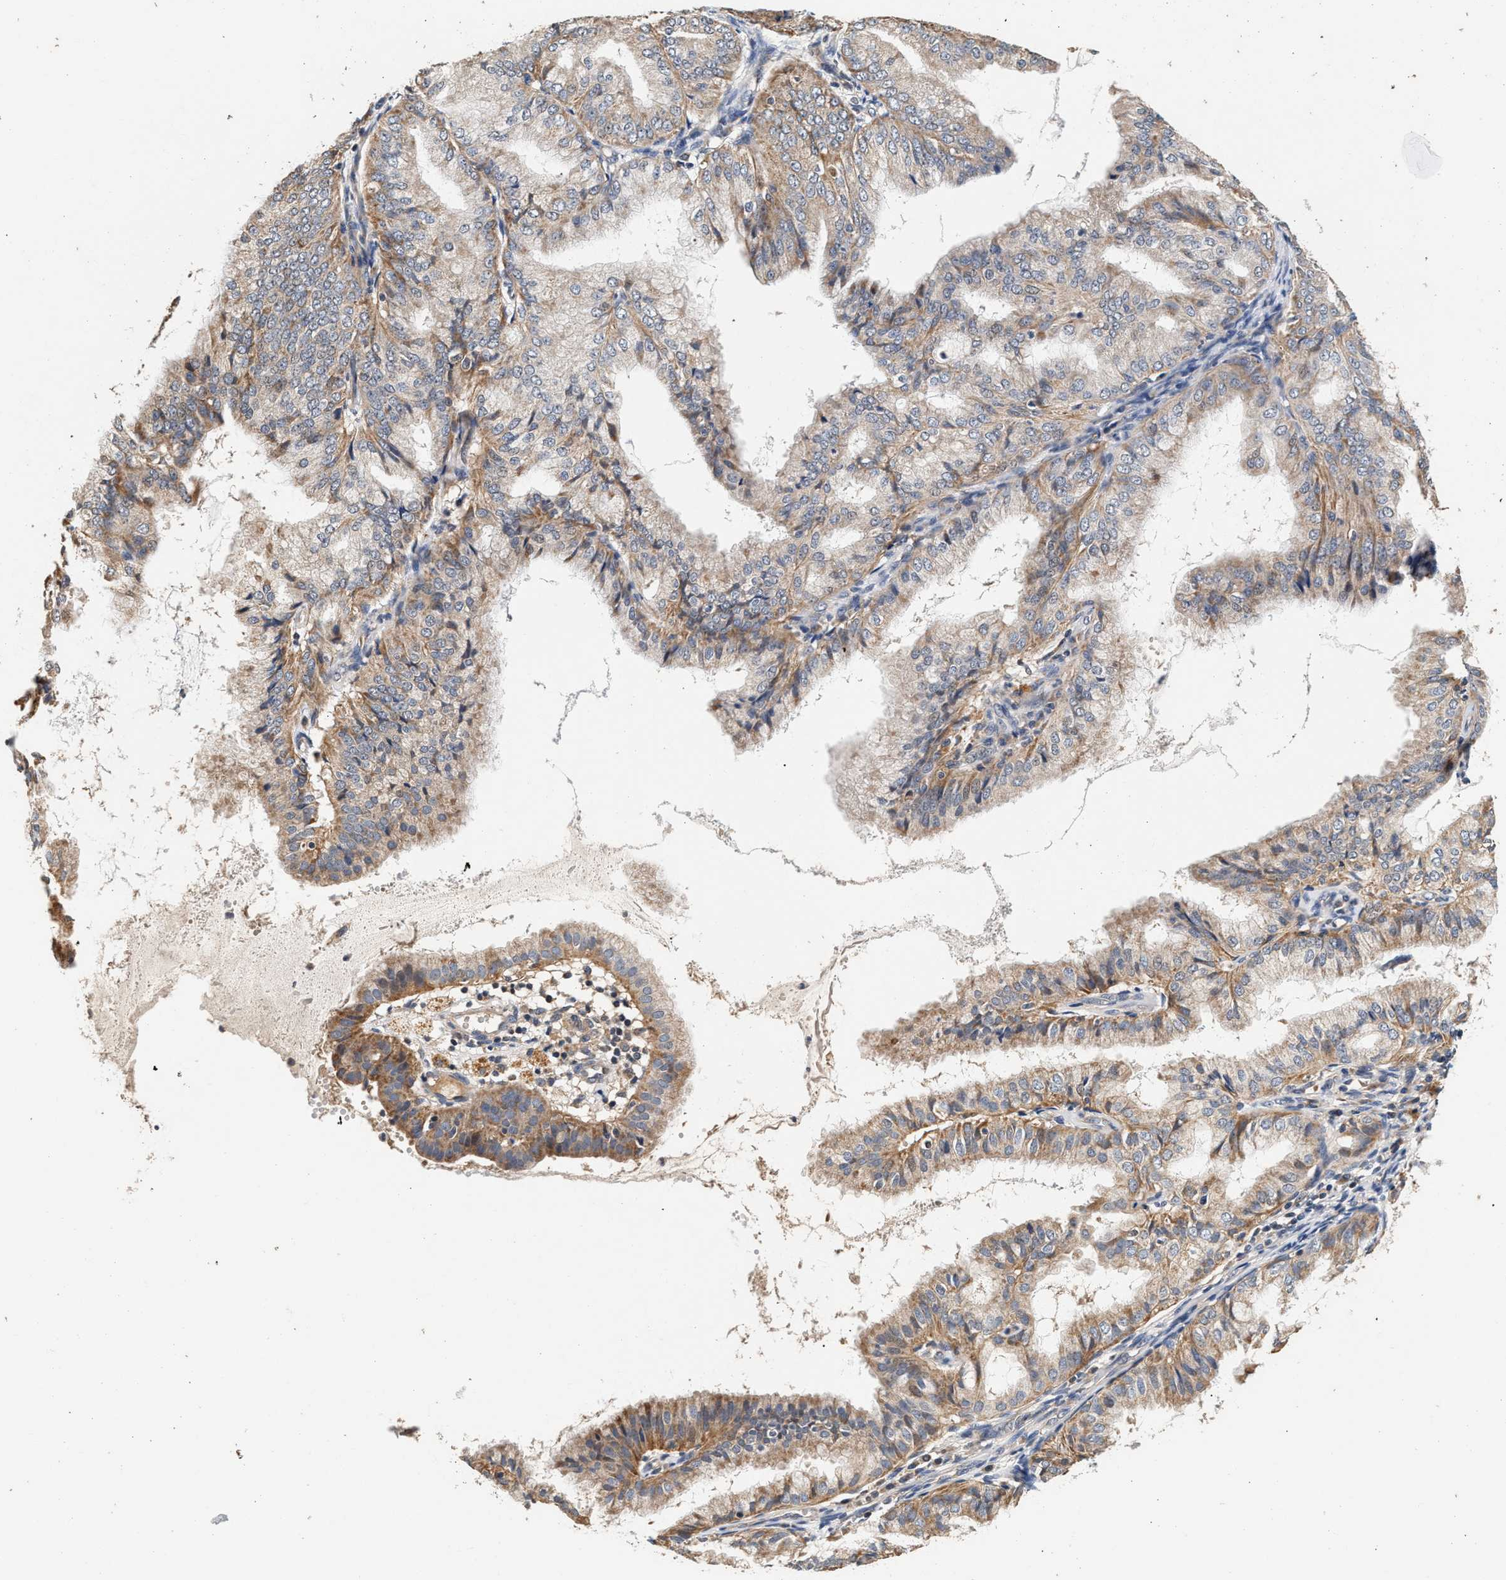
{"staining": {"intensity": "moderate", "quantity": "25%-75%", "location": "cytoplasmic/membranous"}, "tissue": "endometrial cancer", "cell_type": "Tumor cells", "image_type": "cancer", "snomed": [{"axis": "morphology", "description": "Adenocarcinoma, NOS"}, {"axis": "topography", "description": "Endometrium"}], "caption": "Endometrial cancer stained with a protein marker demonstrates moderate staining in tumor cells.", "gene": "PTGR3", "patient": {"sex": "female", "age": 63}}